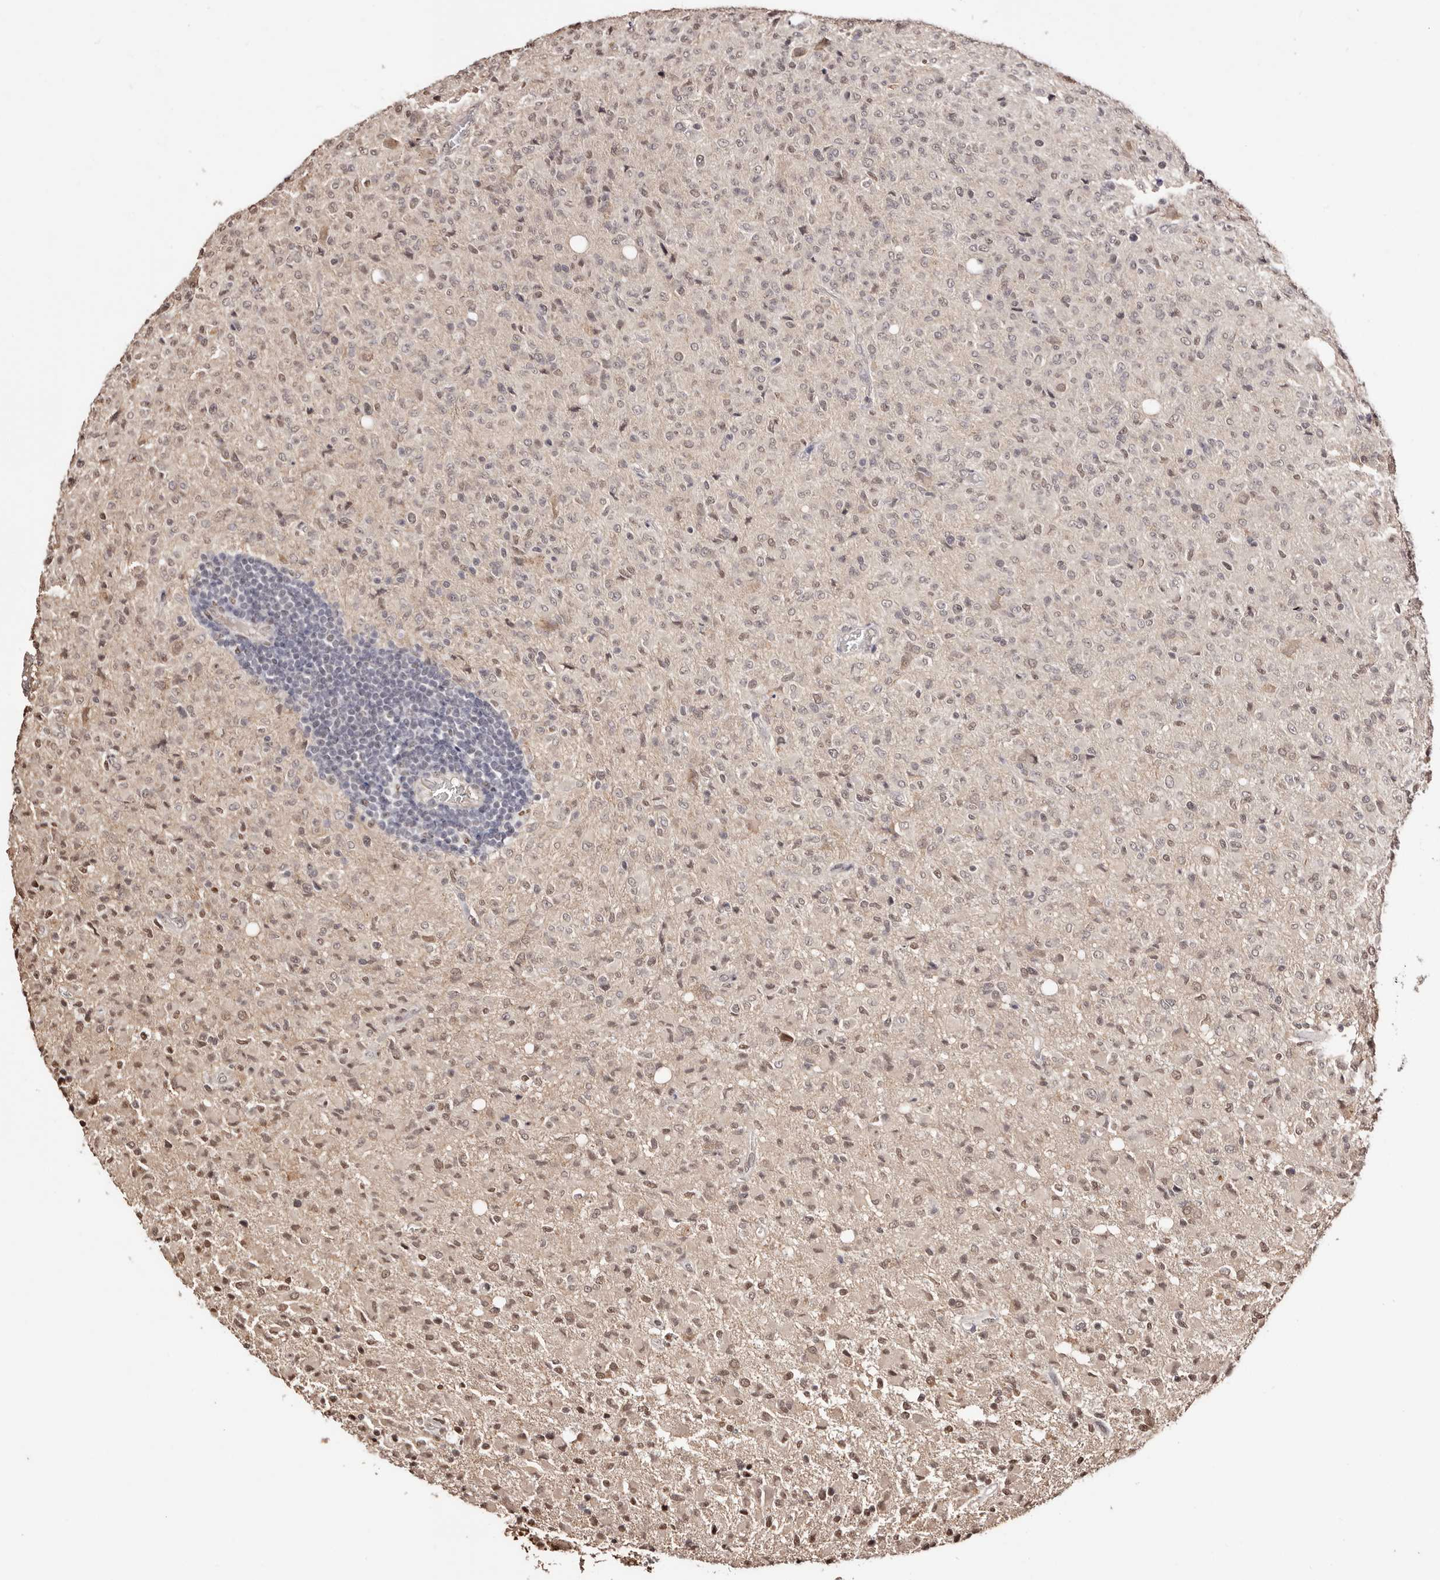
{"staining": {"intensity": "weak", "quantity": ">75%", "location": "nuclear"}, "tissue": "glioma", "cell_type": "Tumor cells", "image_type": "cancer", "snomed": [{"axis": "morphology", "description": "Glioma, malignant, High grade"}, {"axis": "topography", "description": "Brain"}], "caption": "Human glioma stained for a protein (brown) displays weak nuclear positive staining in about >75% of tumor cells.", "gene": "BICRAL", "patient": {"sex": "female", "age": 57}}